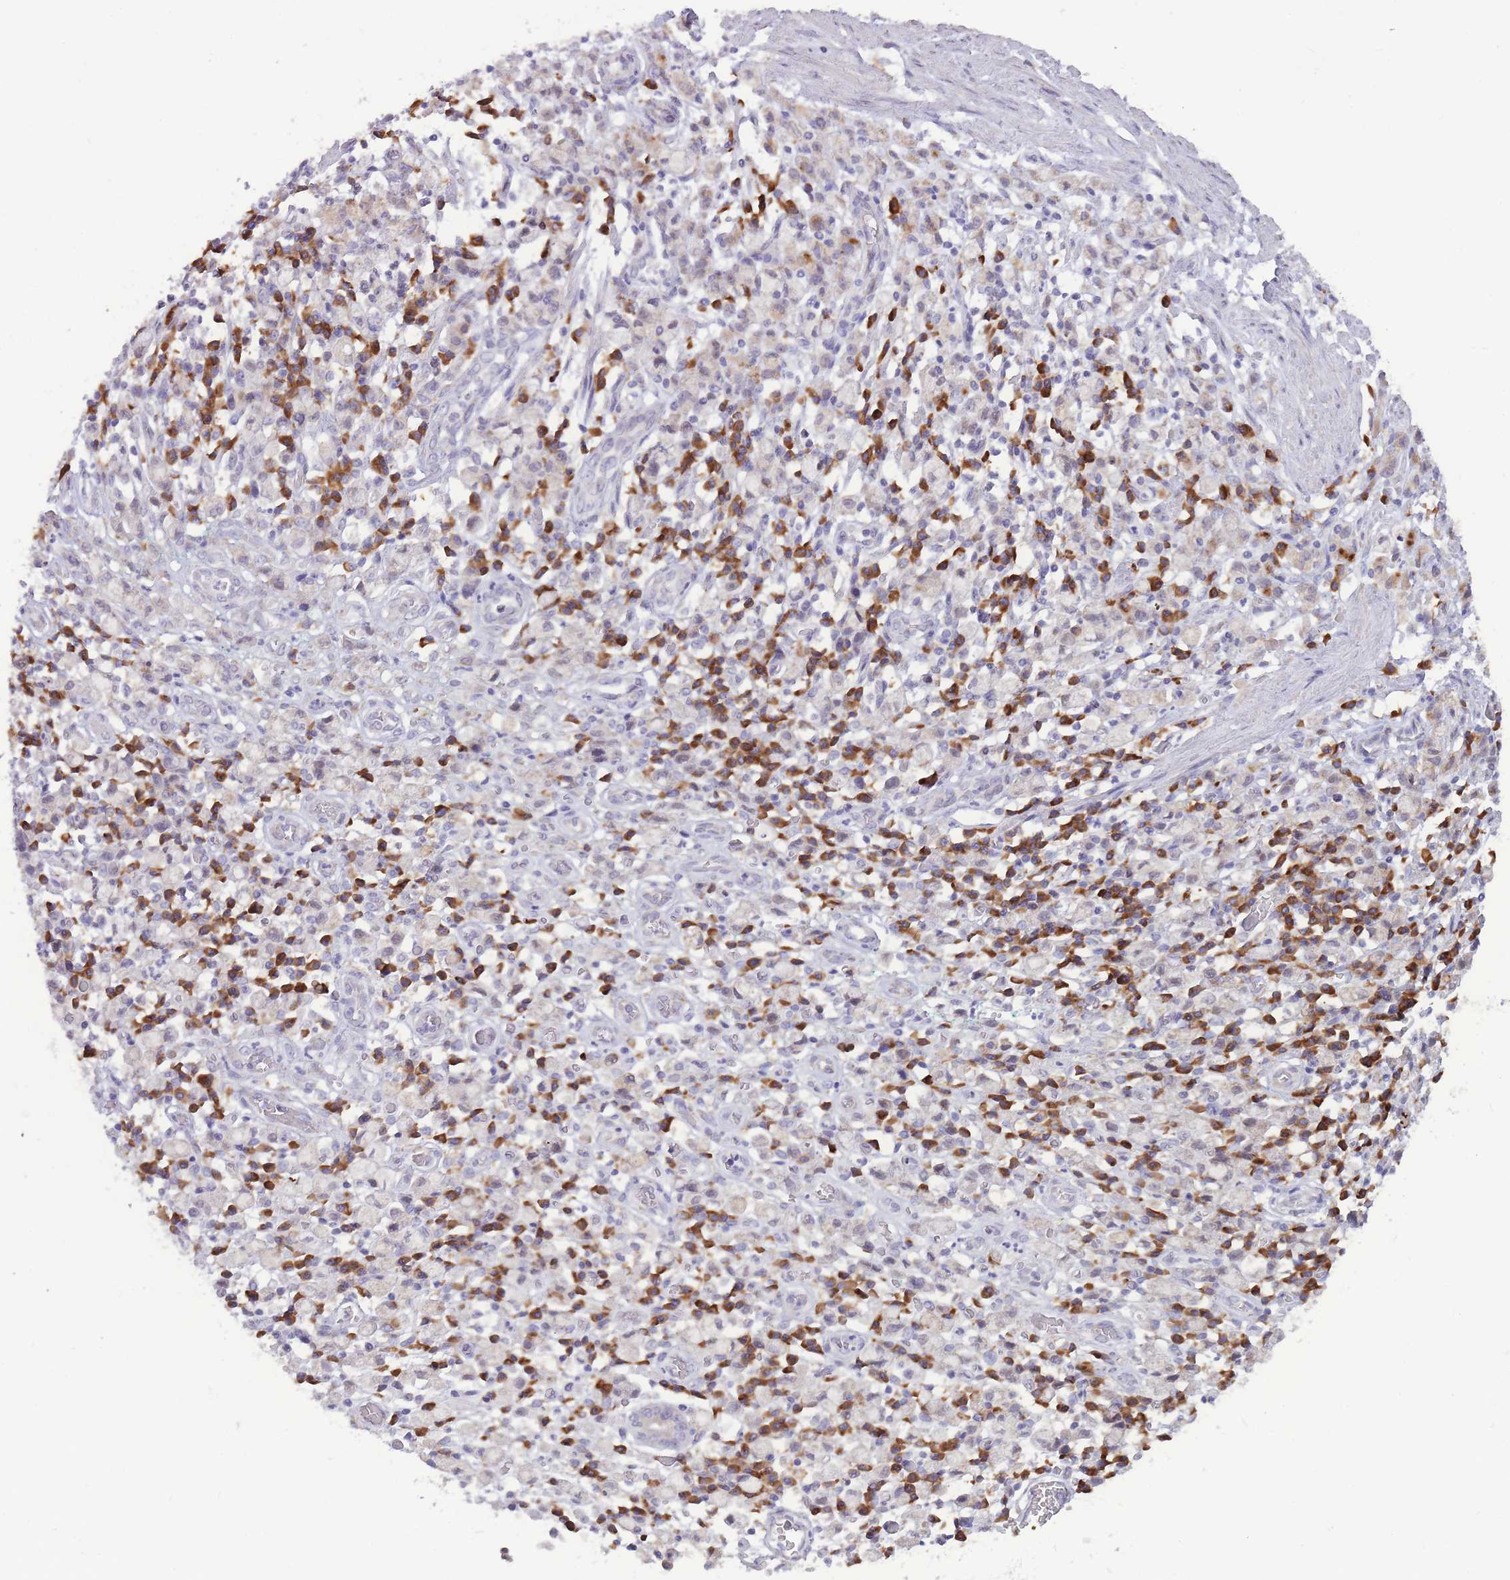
{"staining": {"intensity": "negative", "quantity": "none", "location": "none"}, "tissue": "stomach cancer", "cell_type": "Tumor cells", "image_type": "cancer", "snomed": [{"axis": "morphology", "description": "Adenocarcinoma, NOS"}, {"axis": "topography", "description": "Stomach"}], "caption": "Immunohistochemical staining of stomach adenocarcinoma exhibits no significant positivity in tumor cells.", "gene": "TRAPPC5", "patient": {"sex": "male", "age": 77}}